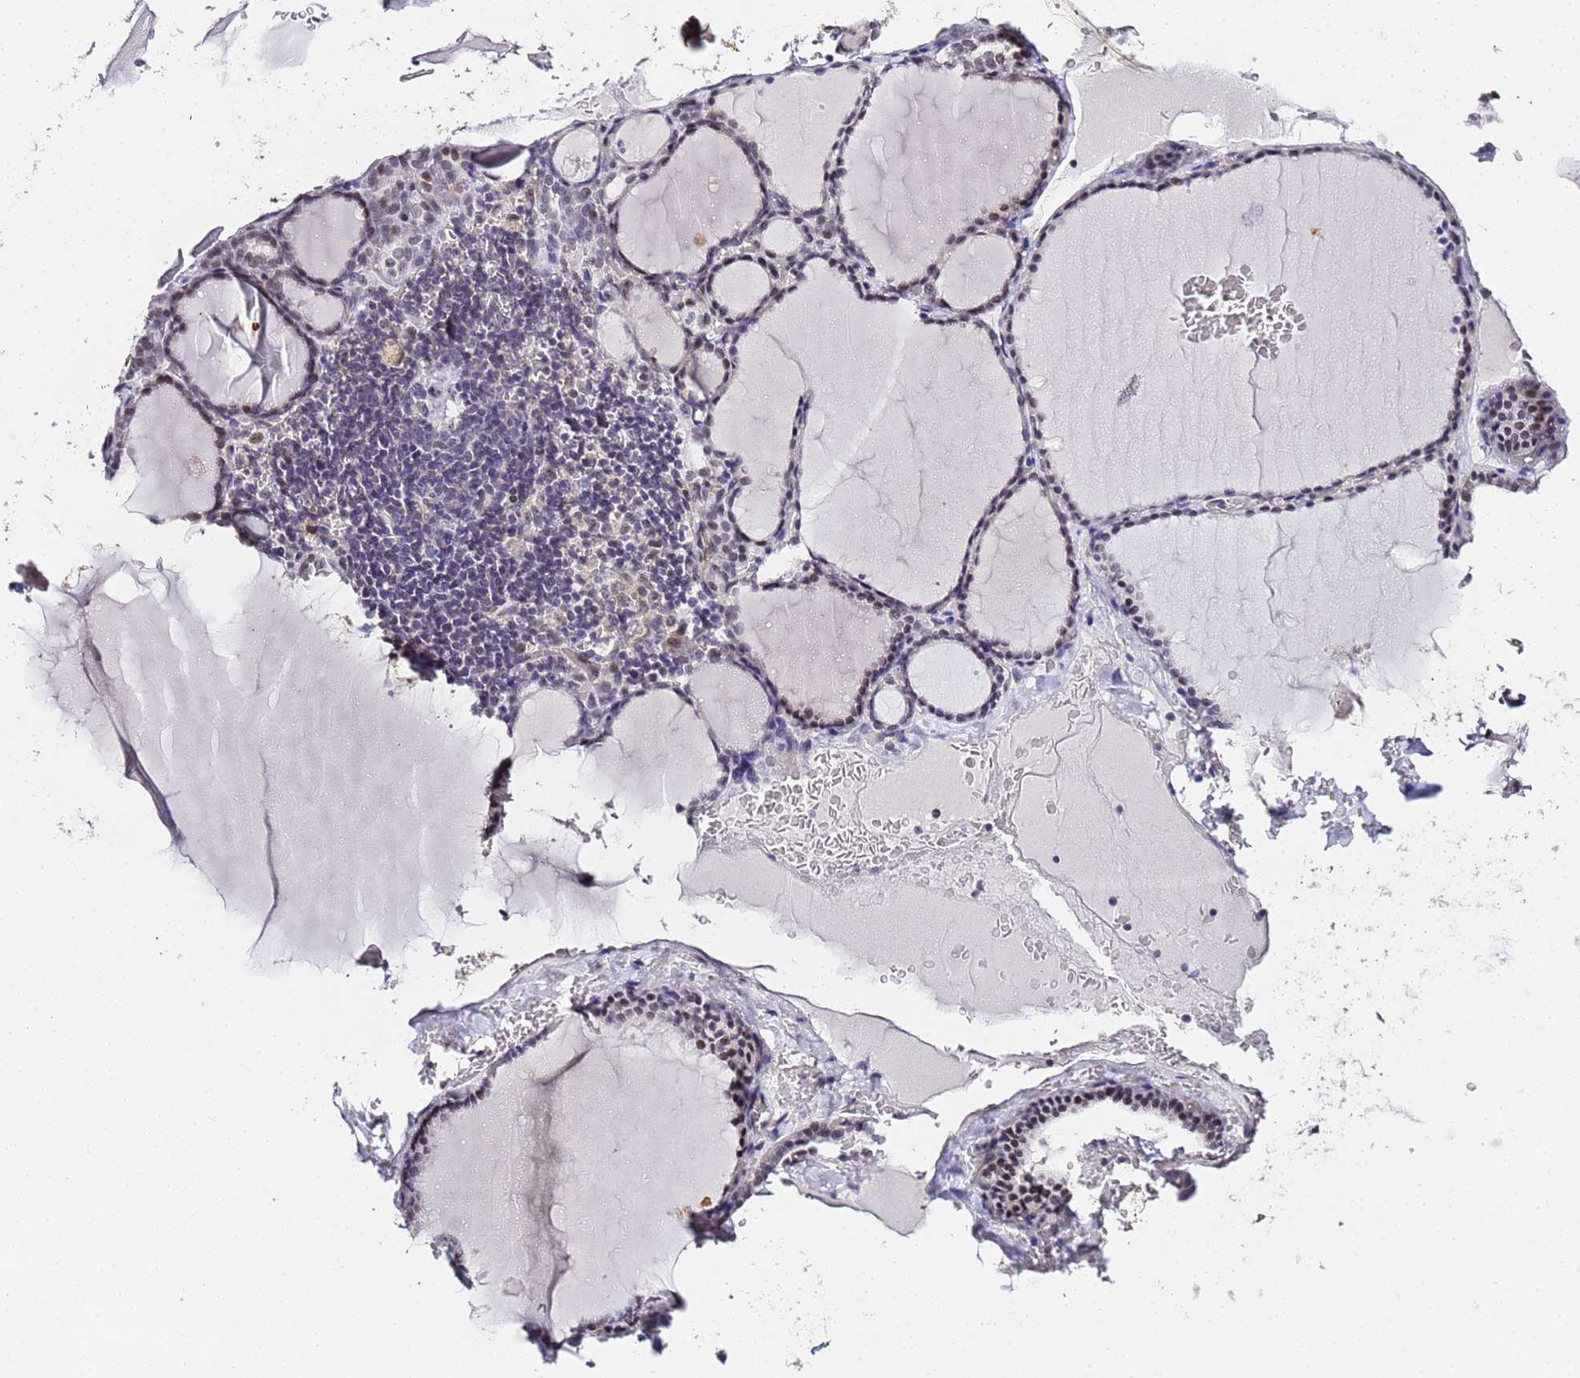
{"staining": {"intensity": "weak", "quantity": "<25%", "location": "nuclear"}, "tissue": "thyroid gland", "cell_type": "Glandular cells", "image_type": "normal", "snomed": [{"axis": "morphology", "description": "Normal tissue, NOS"}, {"axis": "topography", "description": "Thyroid gland"}], "caption": "Immunohistochemistry of unremarkable human thyroid gland displays no positivity in glandular cells. (Brightfield microscopy of DAB (3,3'-diaminobenzidine) immunohistochemistry at high magnification).", "gene": "LSM3", "patient": {"sex": "female", "age": 39}}